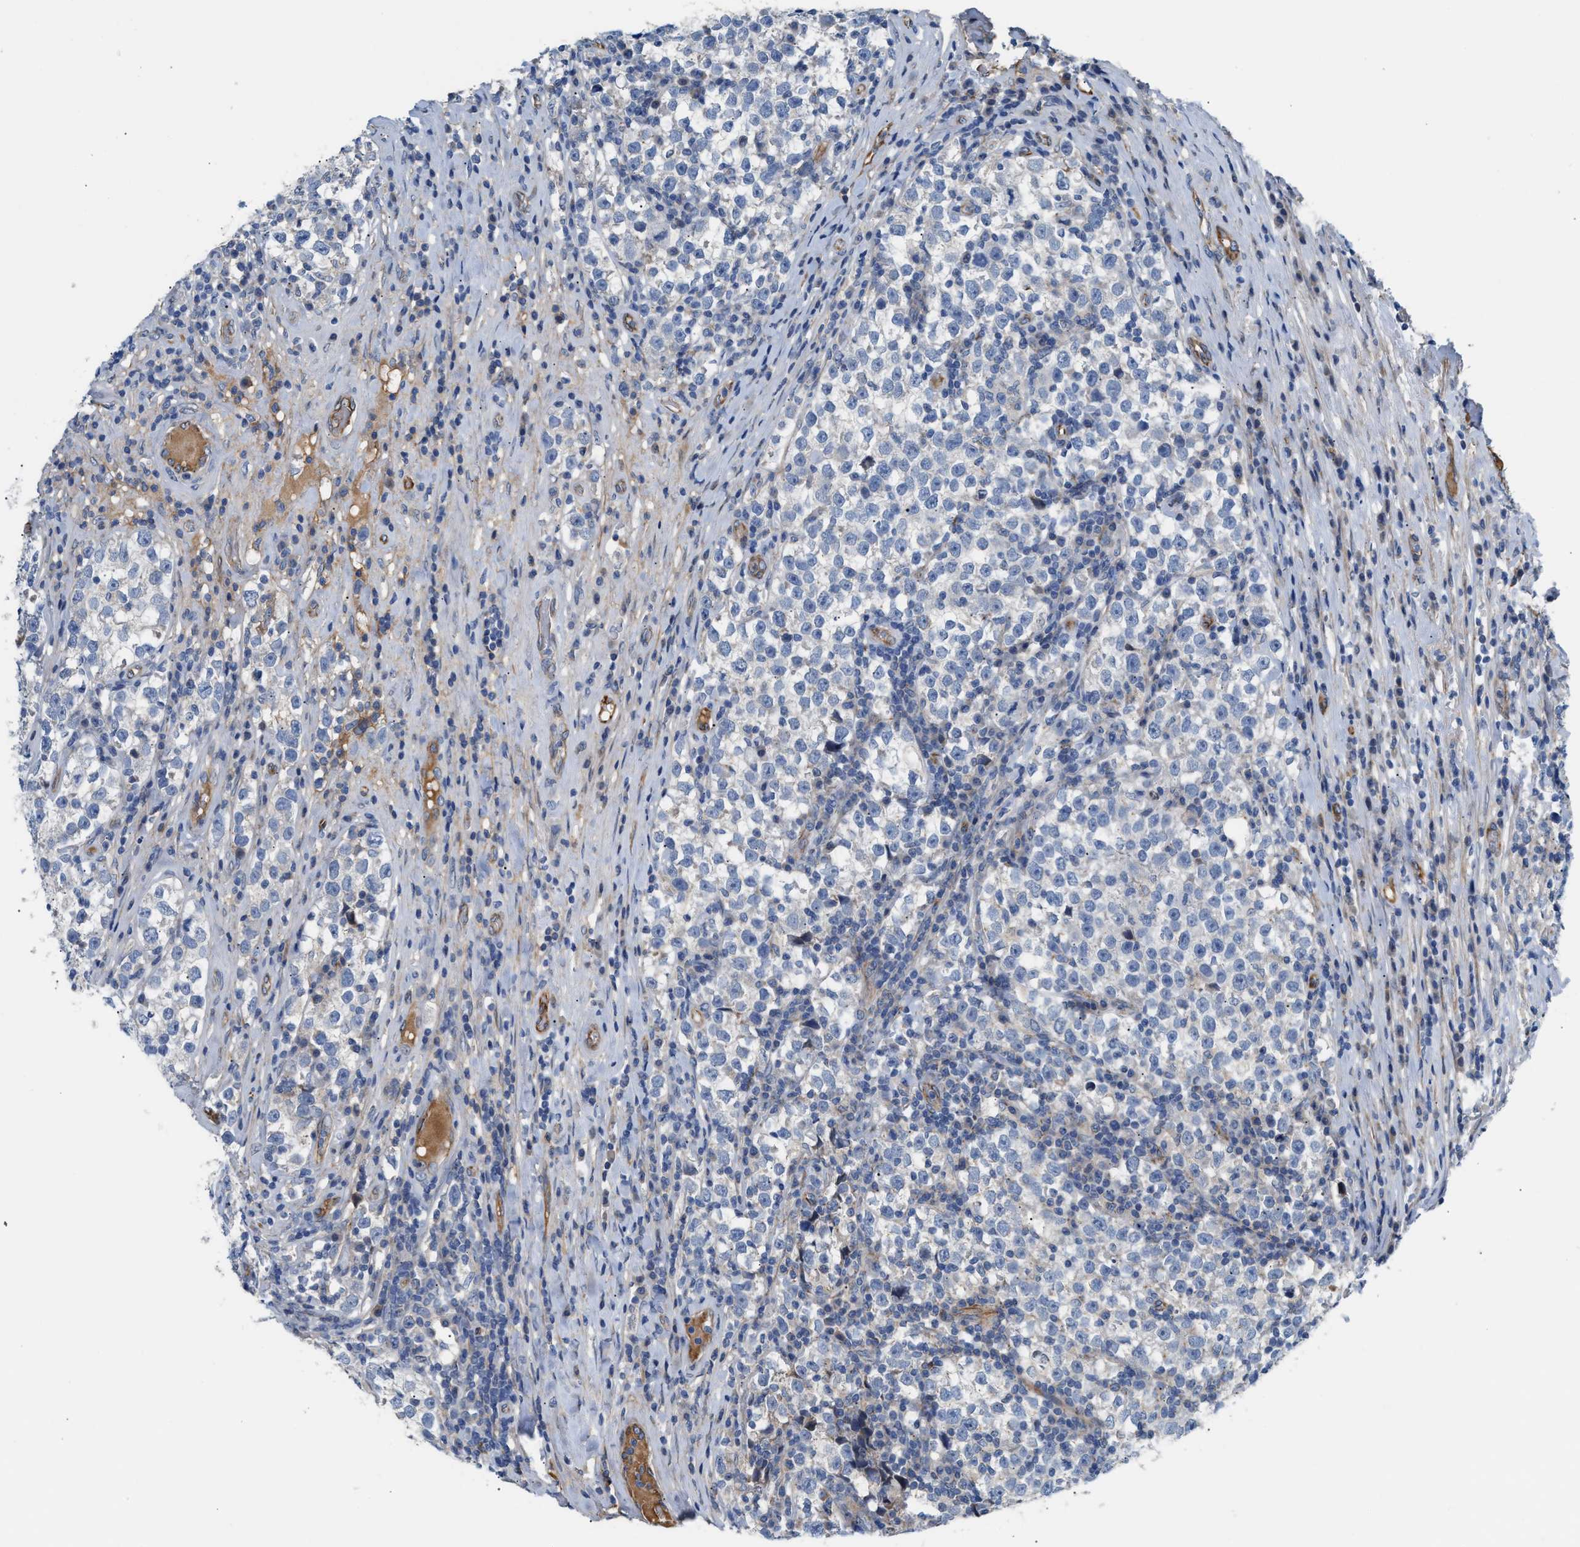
{"staining": {"intensity": "negative", "quantity": "none", "location": "none"}, "tissue": "testis cancer", "cell_type": "Tumor cells", "image_type": "cancer", "snomed": [{"axis": "morphology", "description": "Normal tissue, NOS"}, {"axis": "morphology", "description": "Seminoma, NOS"}, {"axis": "topography", "description": "Testis"}], "caption": "IHC photomicrograph of neoplastic tissue: human testis seminoma stained with DAB displays no significant protein staining in tumor cells.", "gene": "TFPI", "patient": {"sex": "male", "age": 43}}